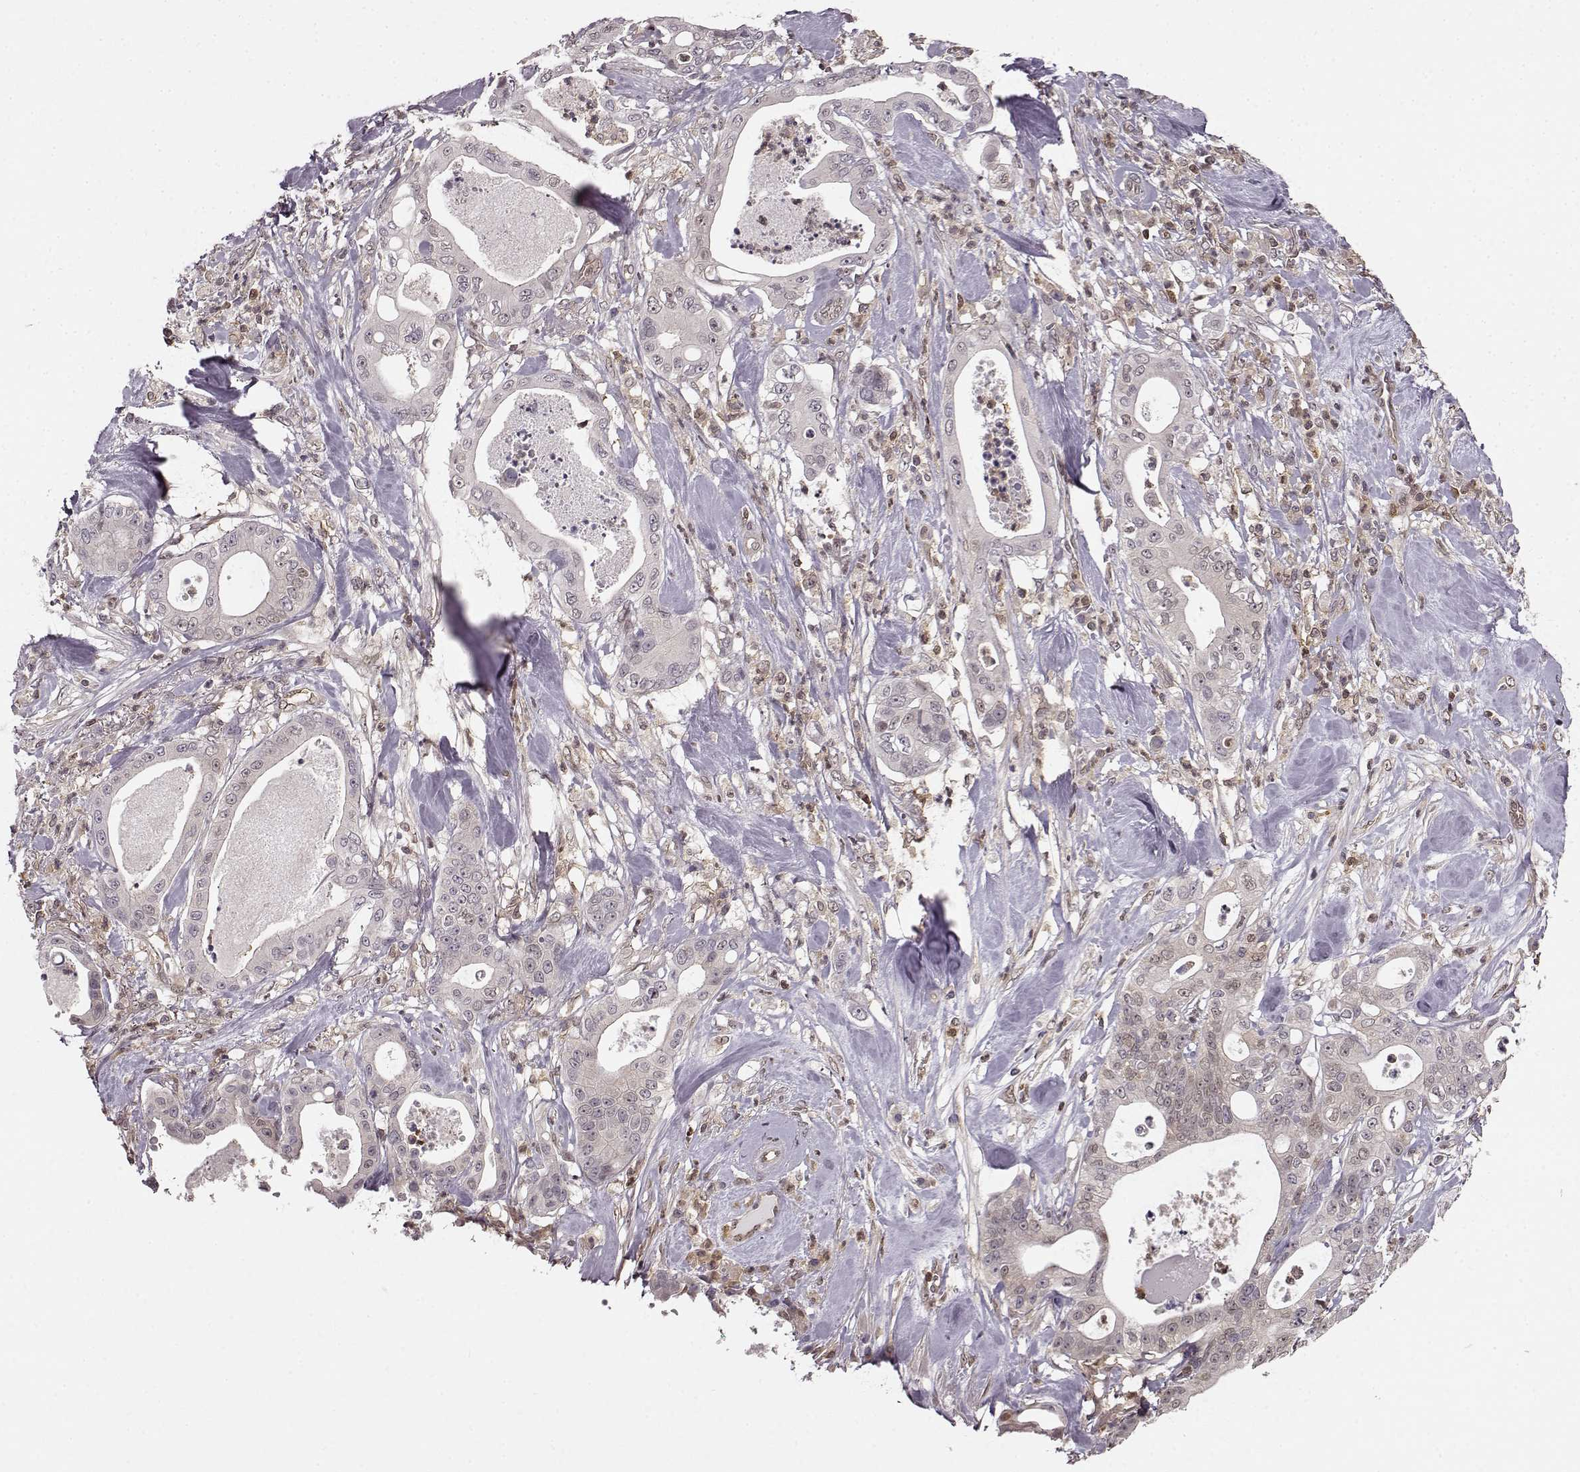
{"staining": {"intensity": "negative", "quantity": "none", "location": "none"}, "tissue": "pancreatic cancer", "cell_type": "Tumor cells", "image_type": "cancer", "snomed": [{"axis": "morphology", "description": "Adenocarcinoma, NOS"}, {"axis": "topography", "description": "Pancreas"}], "caption": "There is no significant expression in tumor cells of adenocarcinoma (pancreatic).", "gene": "MFSD1", "patient": {"sex": "male", "age": 71}}